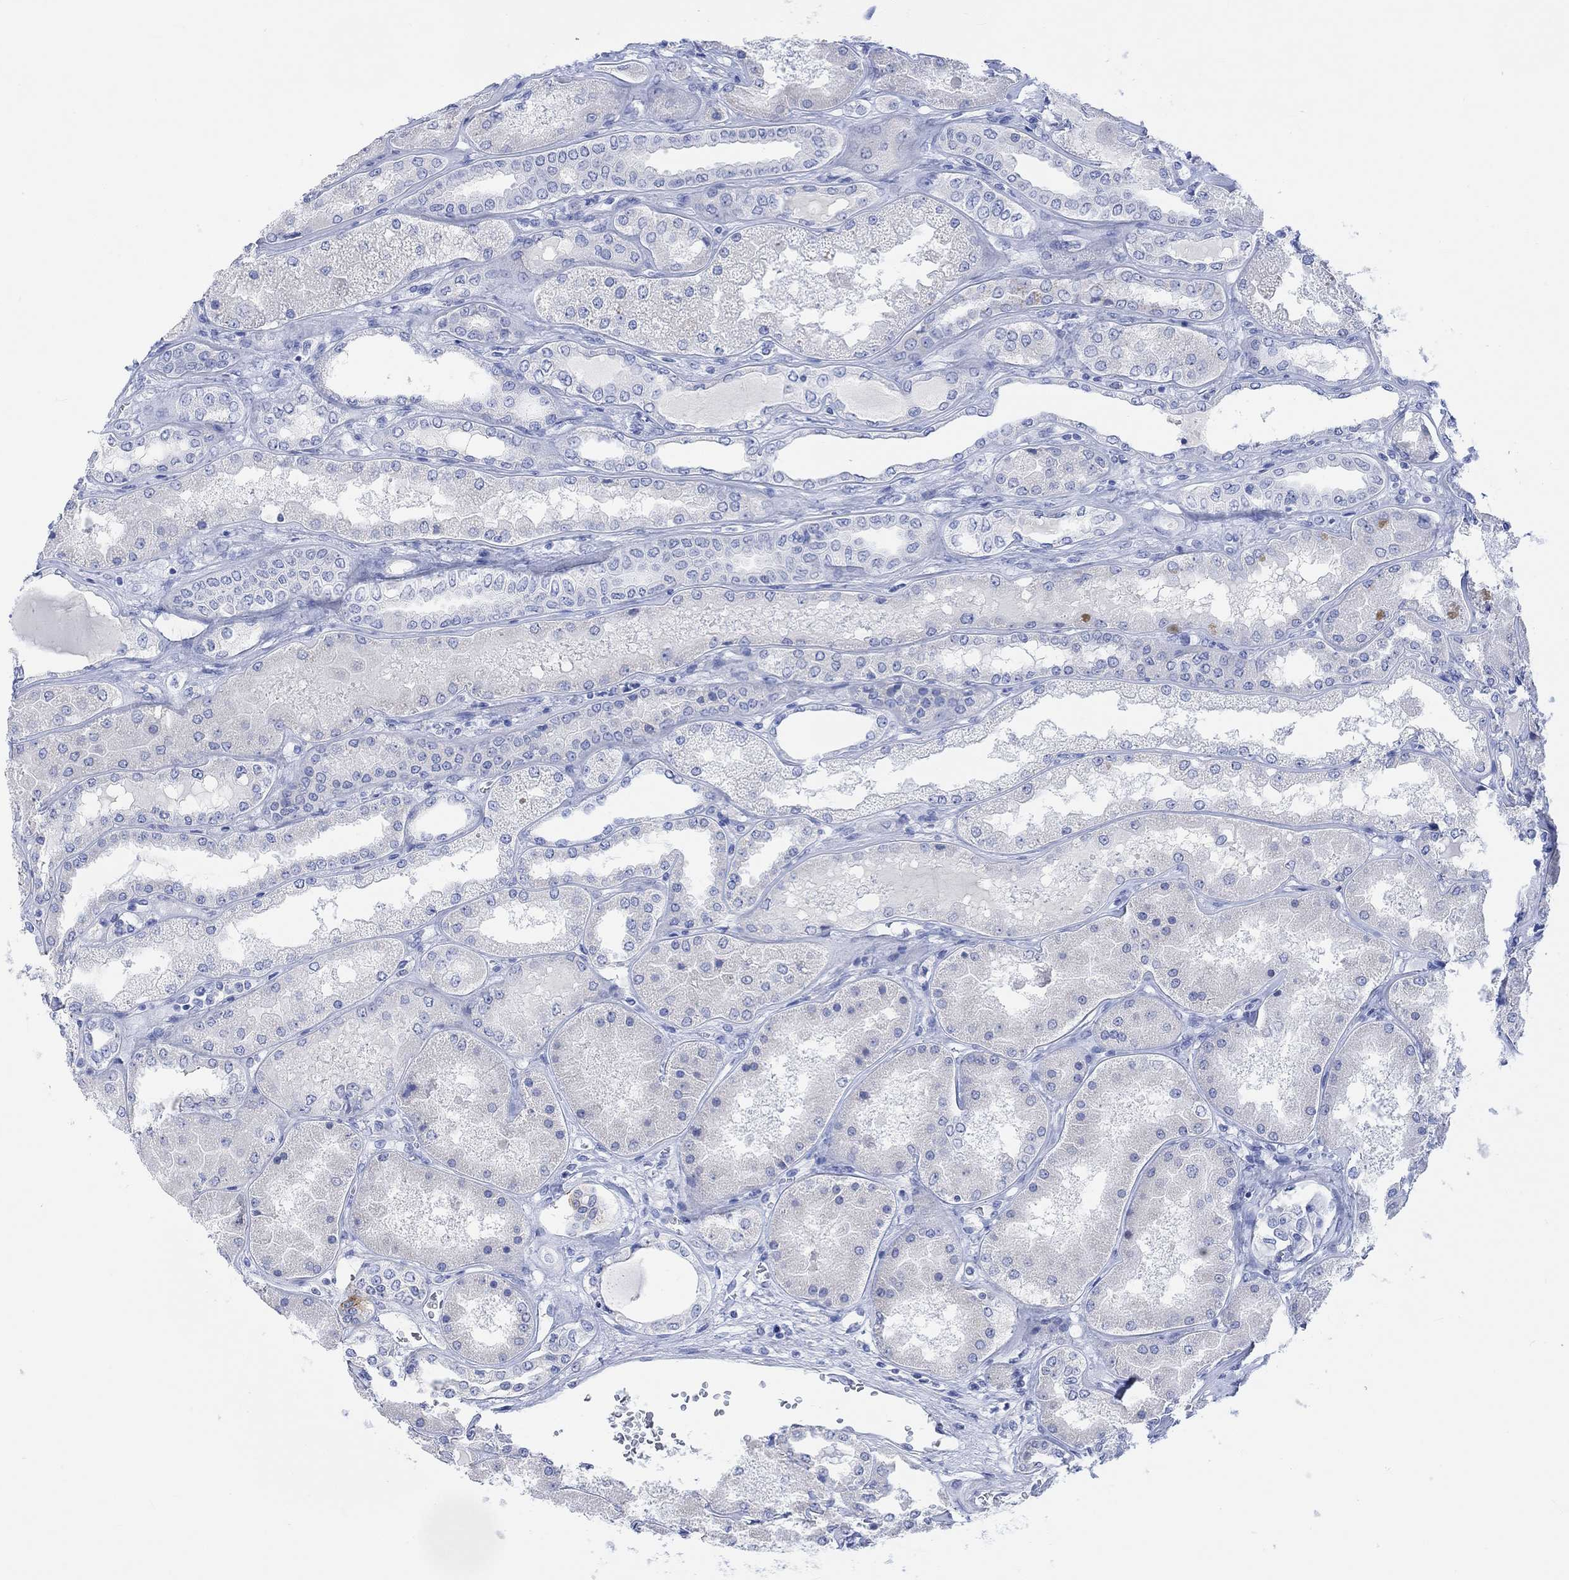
{"staining": {"intensity": "negative", "quantity": "none", "location": "none"}, "tissue": "kidney", "cell_type": "Cells in glomeruli", "image_type": "normal", "snomed": [{"axis": "morphology", "description": "Normal tissue, NOS"}, {"axis": "topography", "description": "Kidney"}], "caption": "Immunohistochemistry image of unremarkable kidney: human kidney stained with DAB (3,3'-diaminobenzidine) shows no significant protein expression in cells in glomeruli. (DAB immunohistochemistry (IHC) with hematoxylin counter stain).", "gene": "CALCA", "patient": {"sex": "female", "age": 56}}